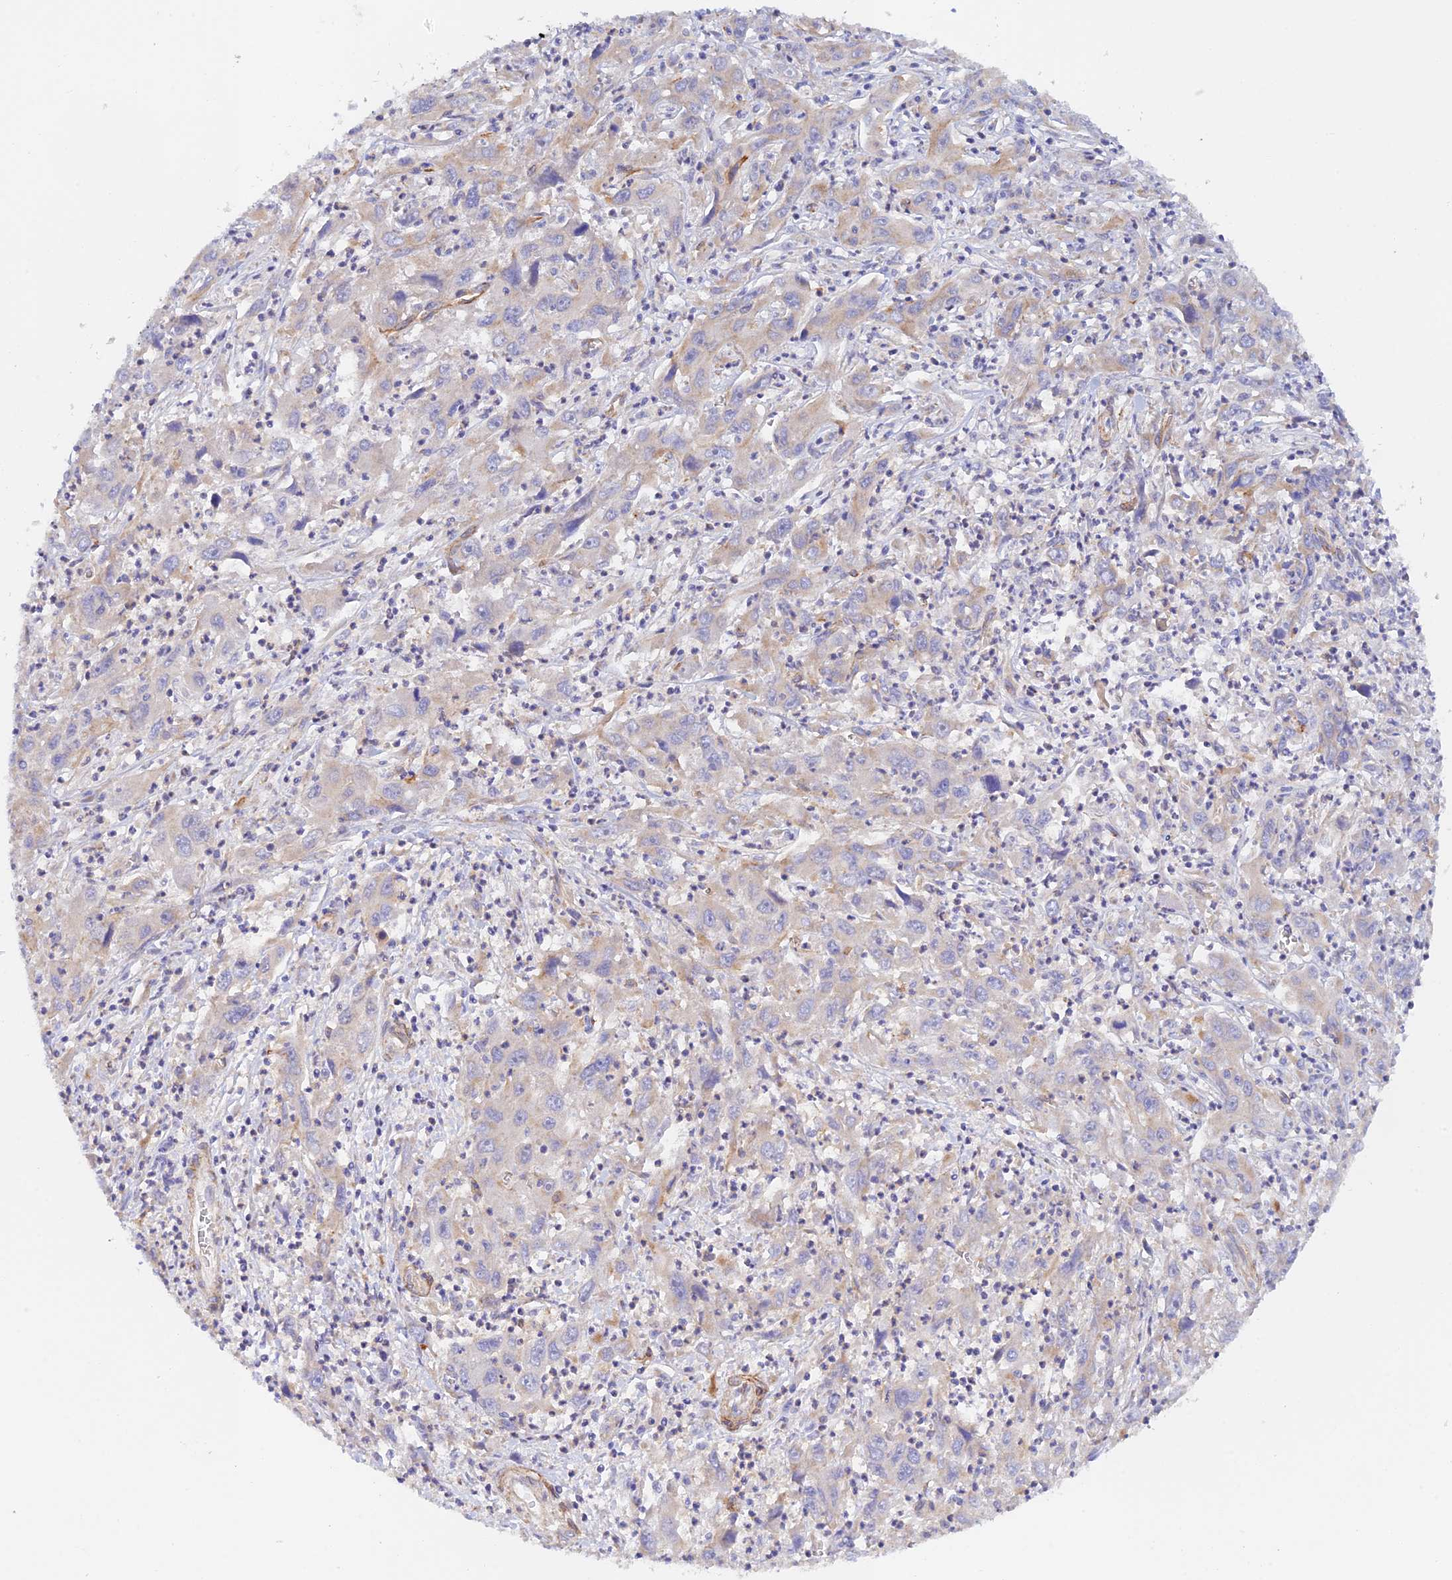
{"staining": {"intensity": "moderate", "quantity": "<25%", "location": "cytoplasmic/membranous"}, "tissue": "liver cancer", "cell_type": "Tumor cells", "image_type": "cancer", "snomed": [{"axis": "morphology", "description": "Carcinoma, Hepatocellular, NOS"}, {"axis": "topography", "description": "Liver"}], "caption": "Moderate cytoplasmic/membranous expression is present in about <25% of tumor cells in hepatocellular carcinoma (liver).", "gene": "MYO9A", "patient": {"sex": "male", "age": 63}}